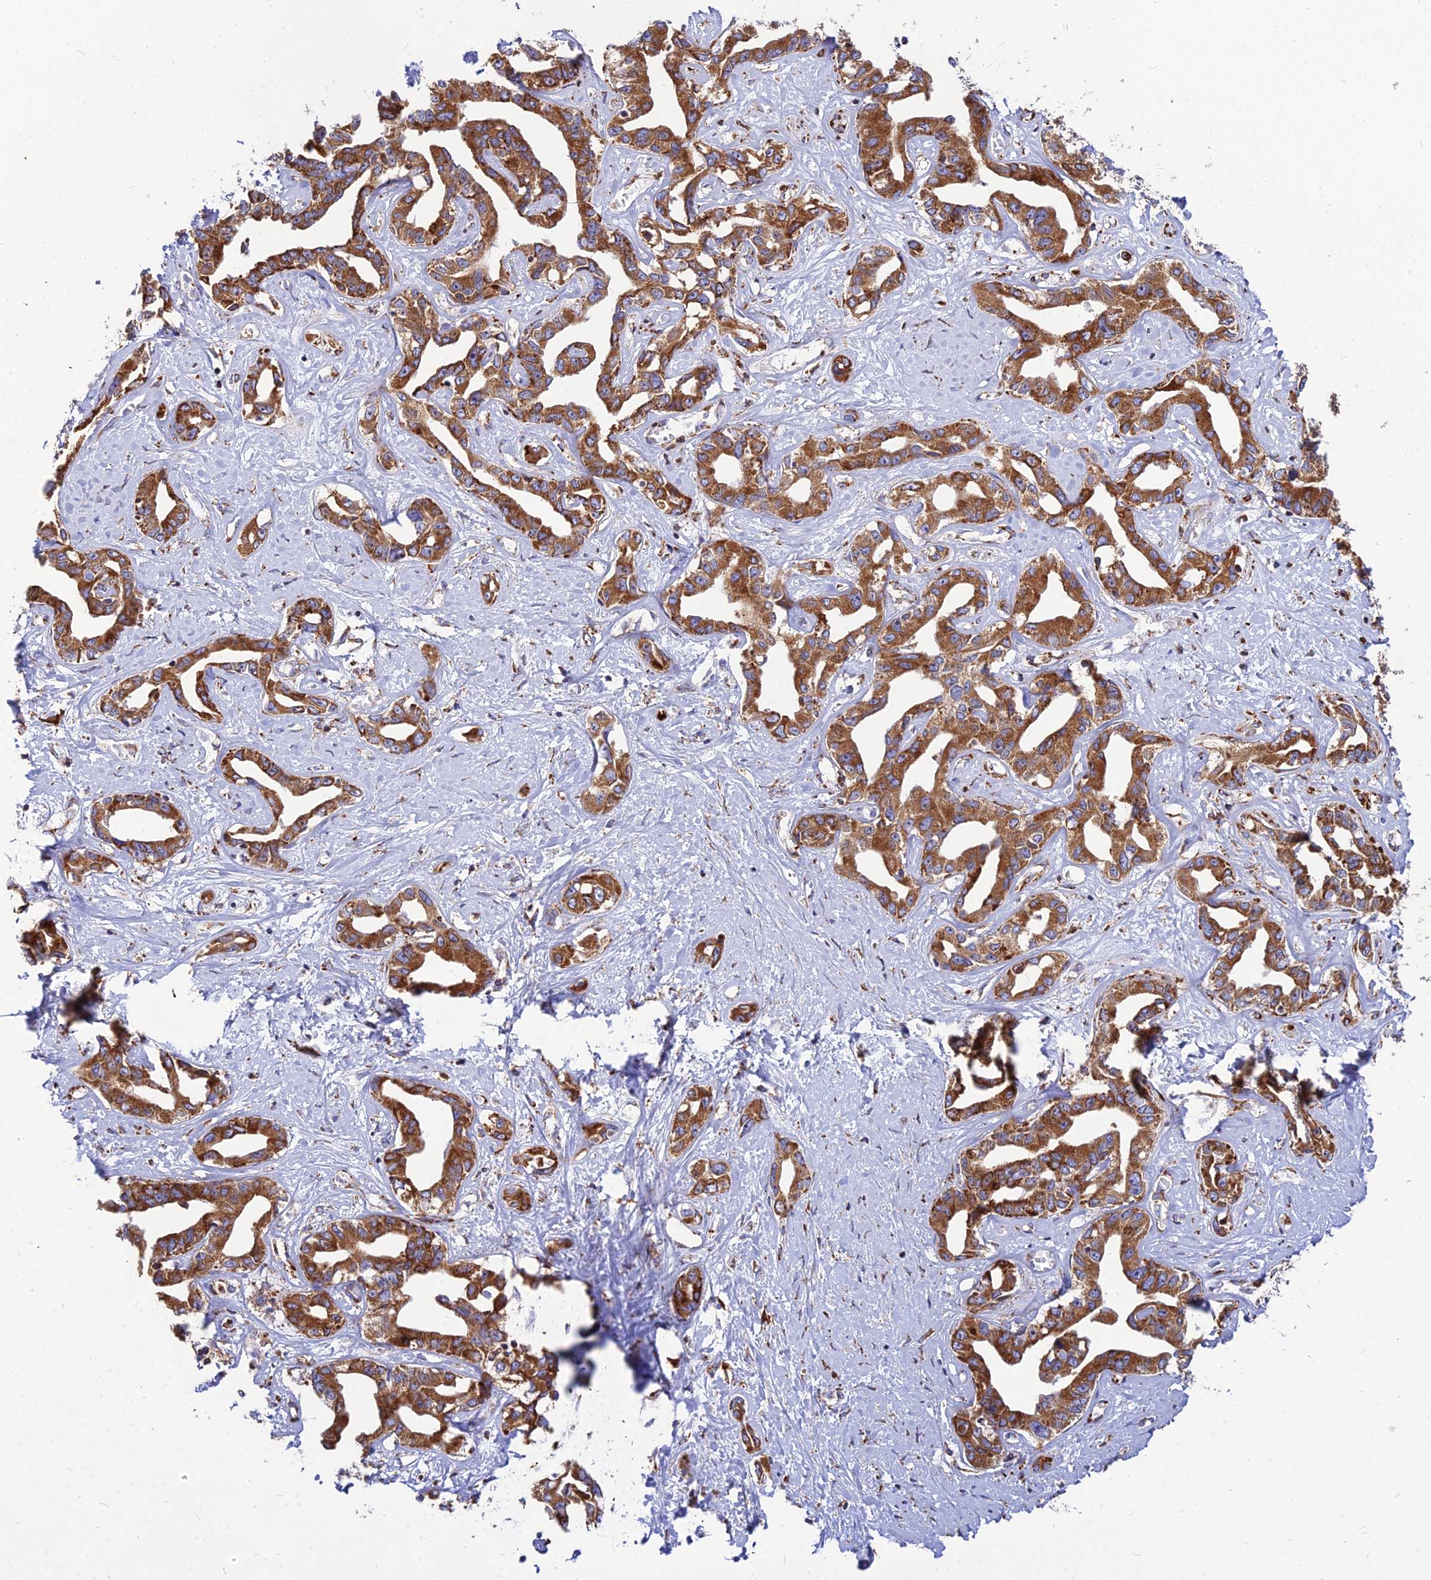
{"staining": {"intensity": "strong", "quantity": ">75%", "location": "cytoplasmic/membranous"}, "tissue": "liver cancer", "cell_type": "Tumor cells", "image_type": "cancer", "snomed": [{"axis": "morphology", "description": "Cholangiocarcinoma"}, {"axis": "topography", "description": "Liver"}], "caption": "The photomicrograph exhibits a brown stain indicating the presence of a protein in the cytoplasmic/membranous of tumor cells in liver cholangiocarcinoma.", "gene": "CCT6B", "patient": {"sex": "male", "age": 59}}